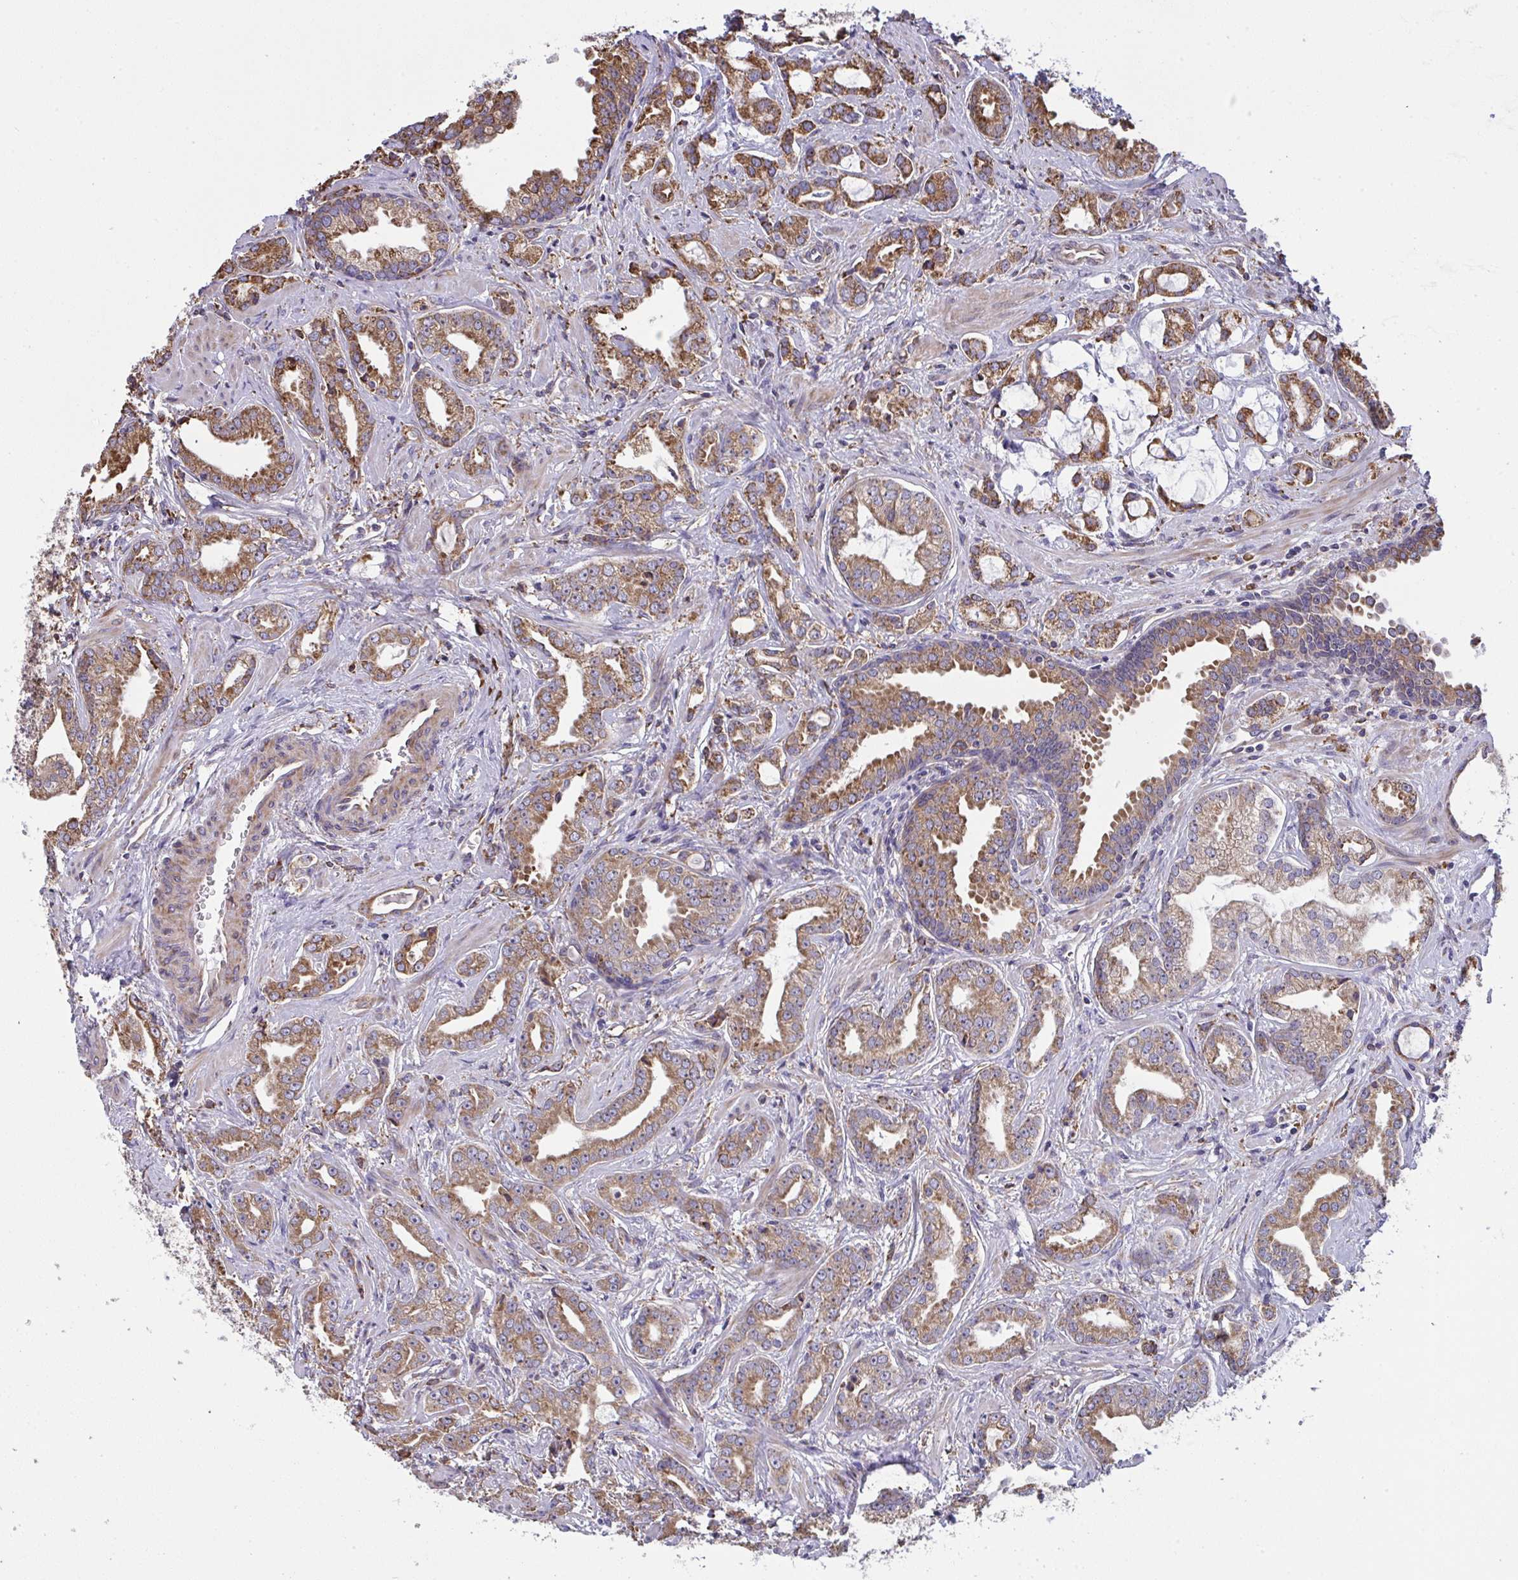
{"staining": {"intensity": "moderate", "quantity": ">75%", "location": "cytoplasmic/membranous"}, "tissue": "prostate cancer", "cell_type": "Tumor cells", "image_type": "cancer", "snomed": [{"axis": "morphology", "description": "Adenocarcinoma, Medium grade"}, {"axis": "topography", "description": "Prostate"}], "caption": "Protein expression analysis of human adenocarcinoma (medium-grade) (prostate) reveals moderate cytoplasmic/membranous positivity in about >75% of tumor cells. The staining was performed using DAB to visualize the protein expression in brown, while the nuclei were stained in blue with hematoxylin (Magnification: 20x).", "gene": "MYMK", "patient": {"sex": "male", "age": 57}}